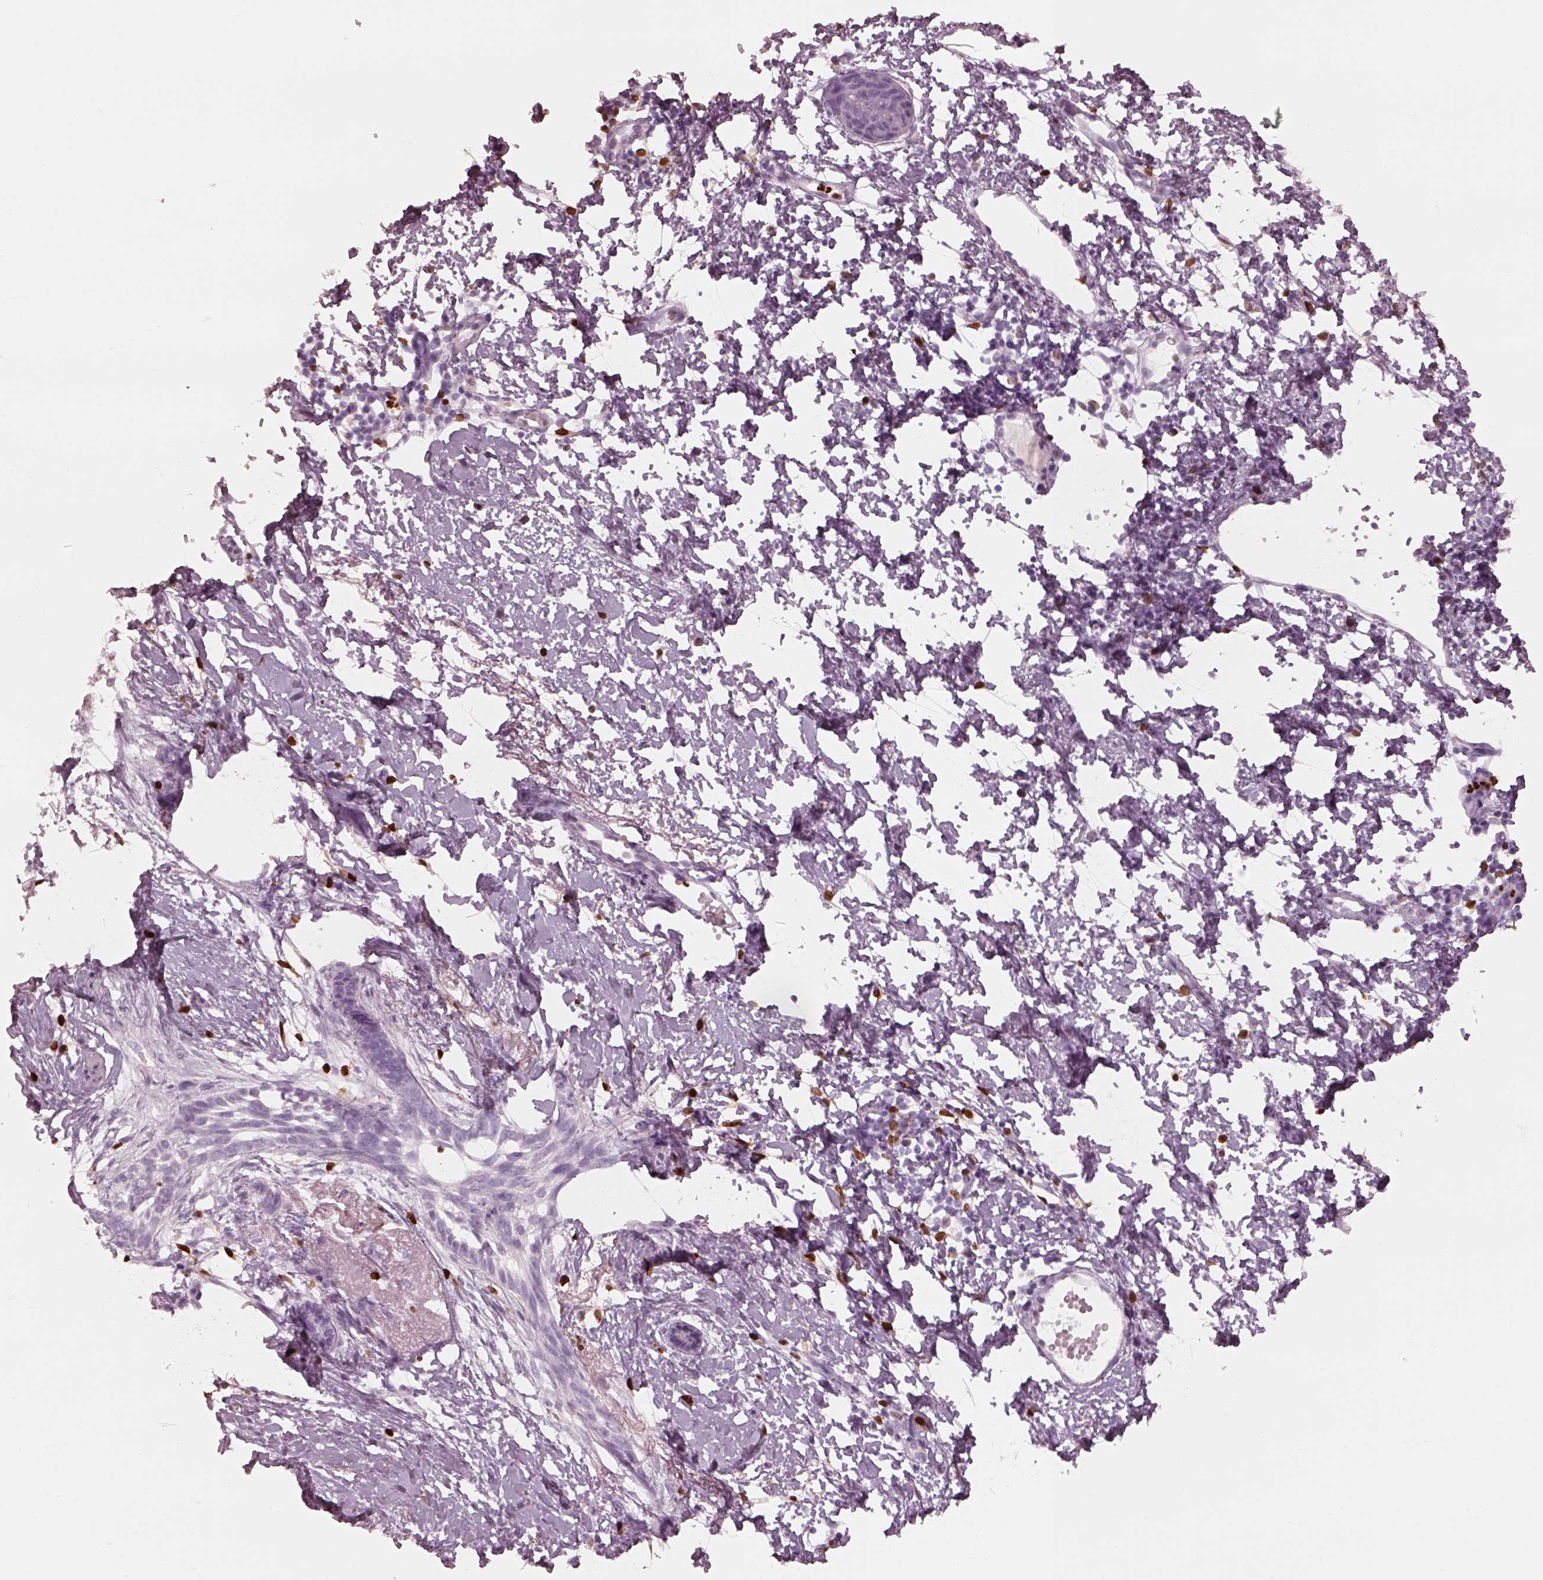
{"staining": {"intensity": "negative", "quantity": "none", "location": "none"}, "tissue": "skin cancer", "cell_type": "Tumor cells", "image_type": "cancer", "snomed": [{"axis": "morphology", "description": "Normal tissue, NOS"}, {"axis": "morphology", "description": "Basal cell carcinoma"}, {"axis": "topography", "description": "Skin"}], "caption": "Immunohistochemical staining of human skin basal cell carcinoma demonstrates no significant staining in tumor cells.", "gene": "ALOX5", "patient": {"sex": "male", "age": 84}}